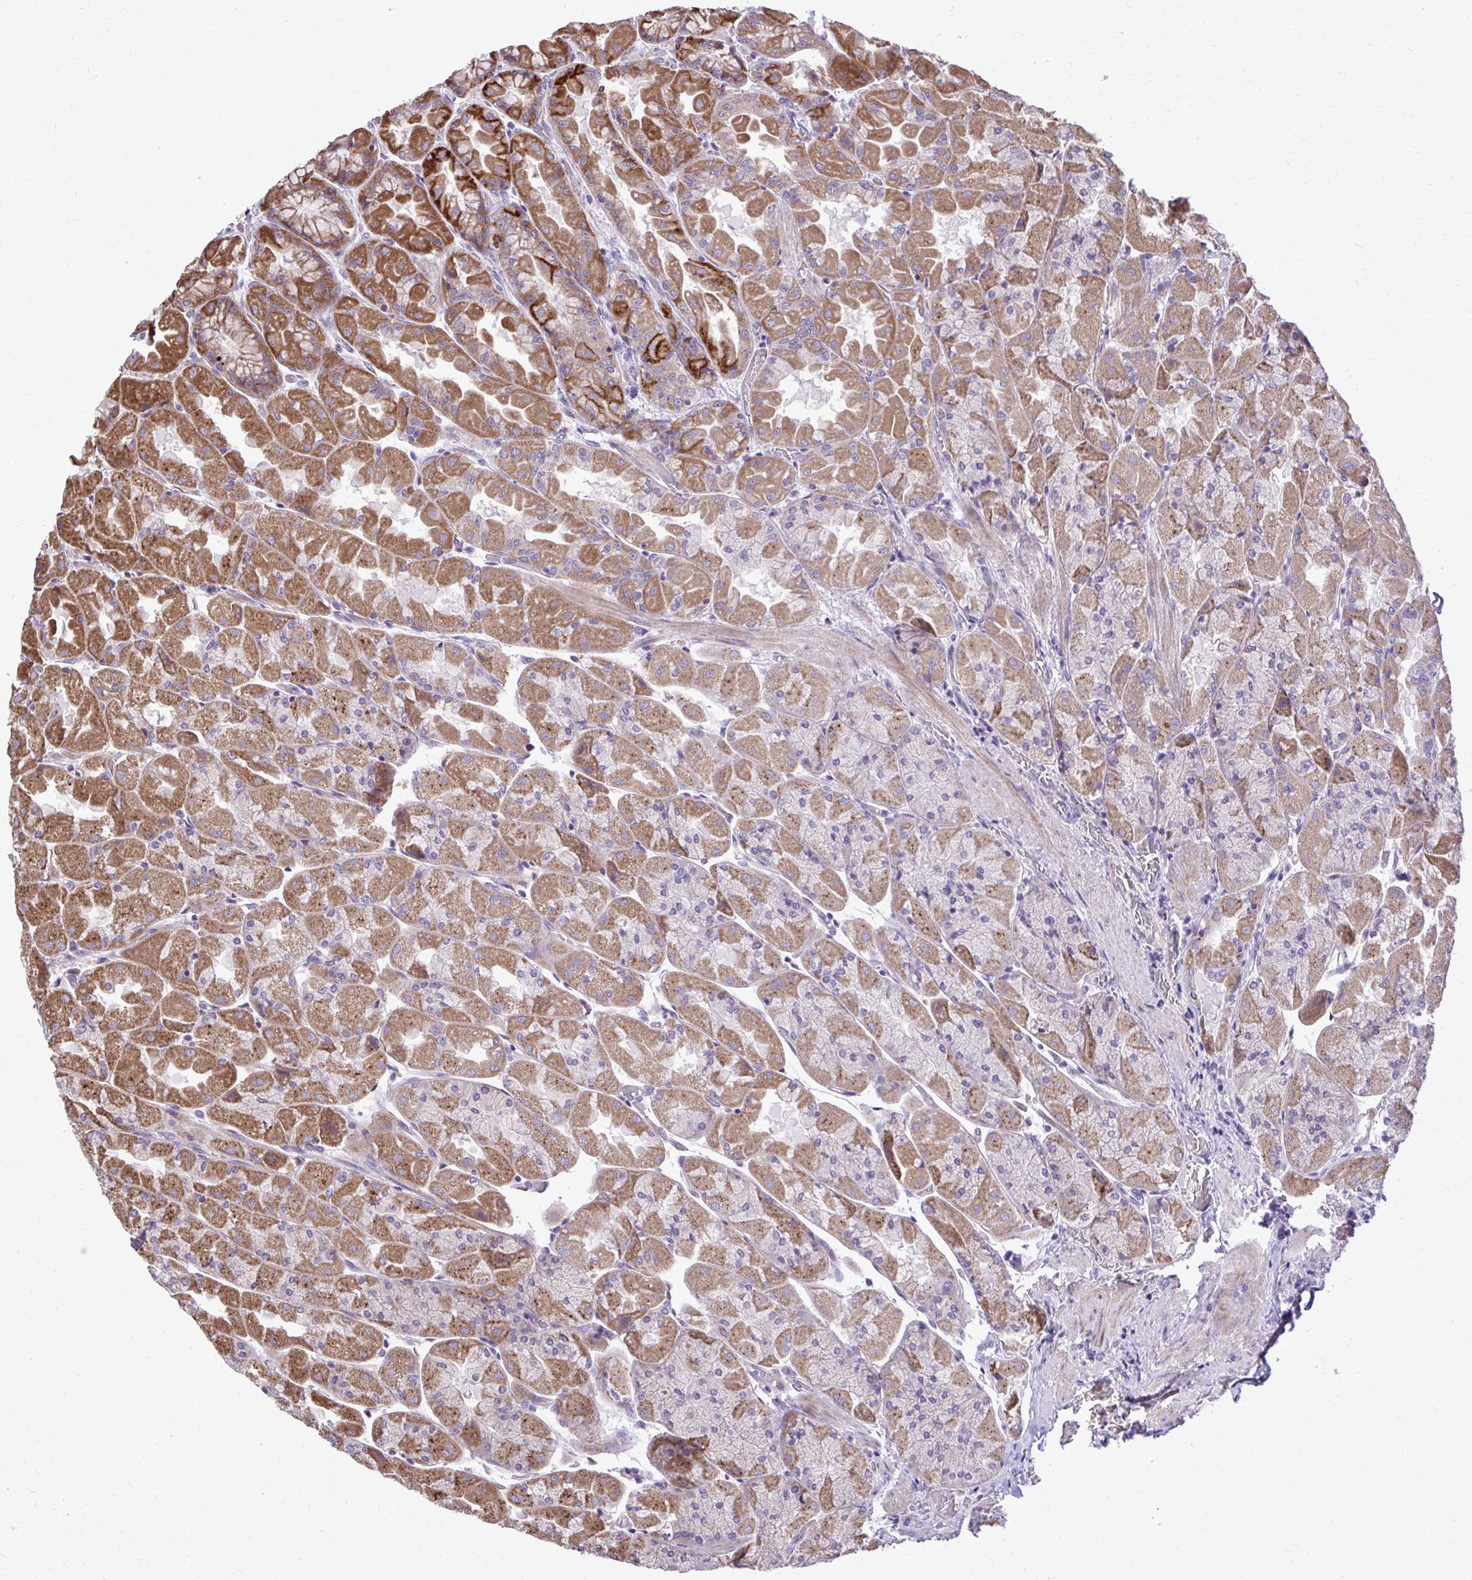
{"staining": {"intensity": "moderate", "quantity": ">75%", "location": "cytoplasmic/membranous"}, "tissue": "stomach", "cell_type": "Glandular cells", "image_type": "normal", "snomed": [{"axis": "morphology", "description": "Normal tissue, NOS"}, {"axis": "topography", "description": "Stomach"}], "caption": "Moderate cytoplasmic/membranous positivity is identified in approximately >75% of glandular cells in benign stomach. (DAB = brown stain, brightfield microscopy at high magnification).", "gene": "ABCC3", "patient": {"sex": "female", "age": 61}}